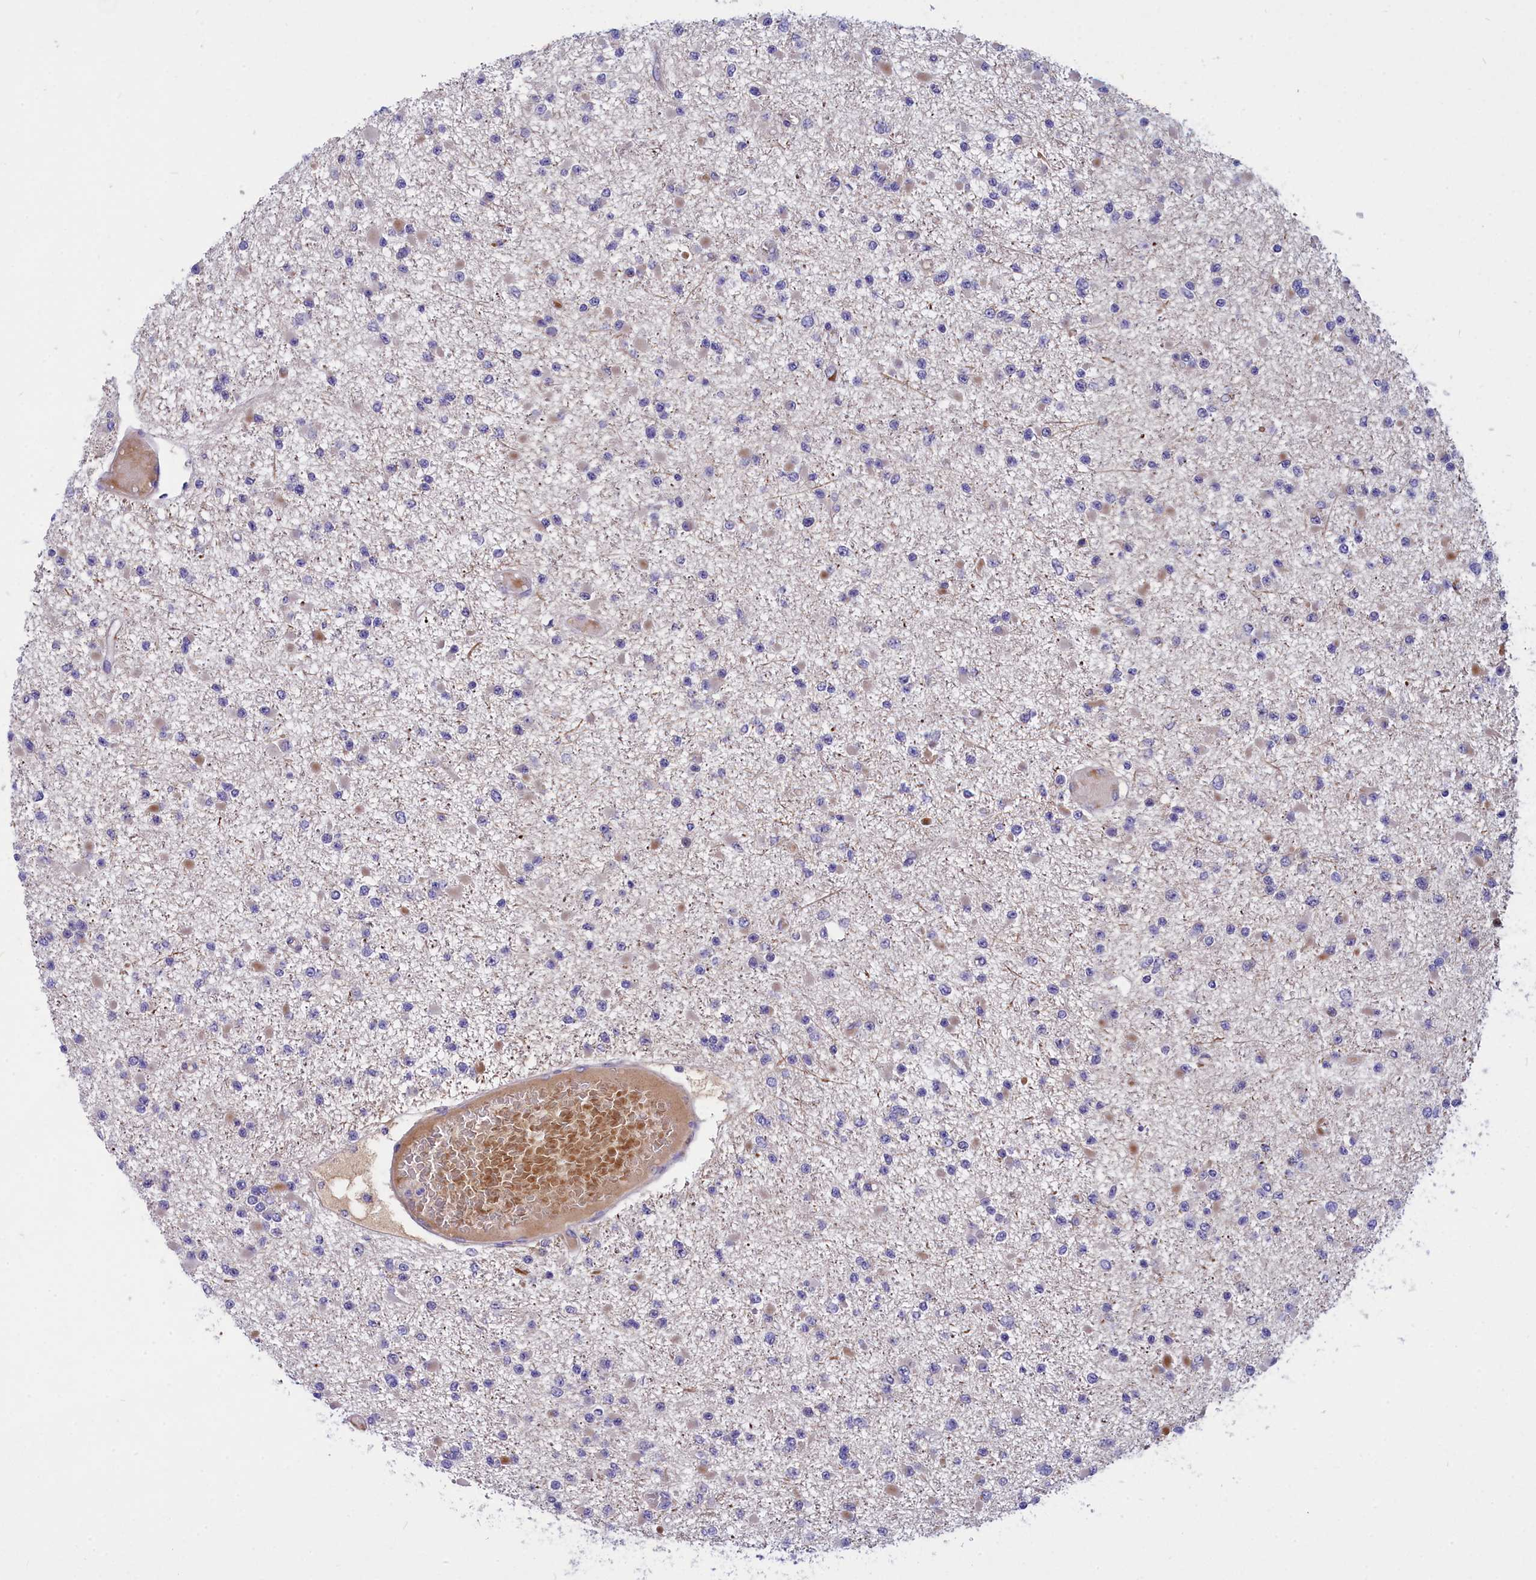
{"staining": {"intensity": "negative", "quantity": "none", "location": "none"}, "tissue": "glioma", "cell_type": "Tumor cells", "image_type": "cancer", "snomed": [{"axis": "morphology", "description": "Glioma, malignant, Low grade"}, {"axis": "topography", "description": "Brain"}], "caption": "This is a micrograph of immunohistochemistry (IHC) staining of glioma, which shows no staining in tumor cells.", "gene": "NKPD1", "patient": {"sex": "female", "age": 22}}